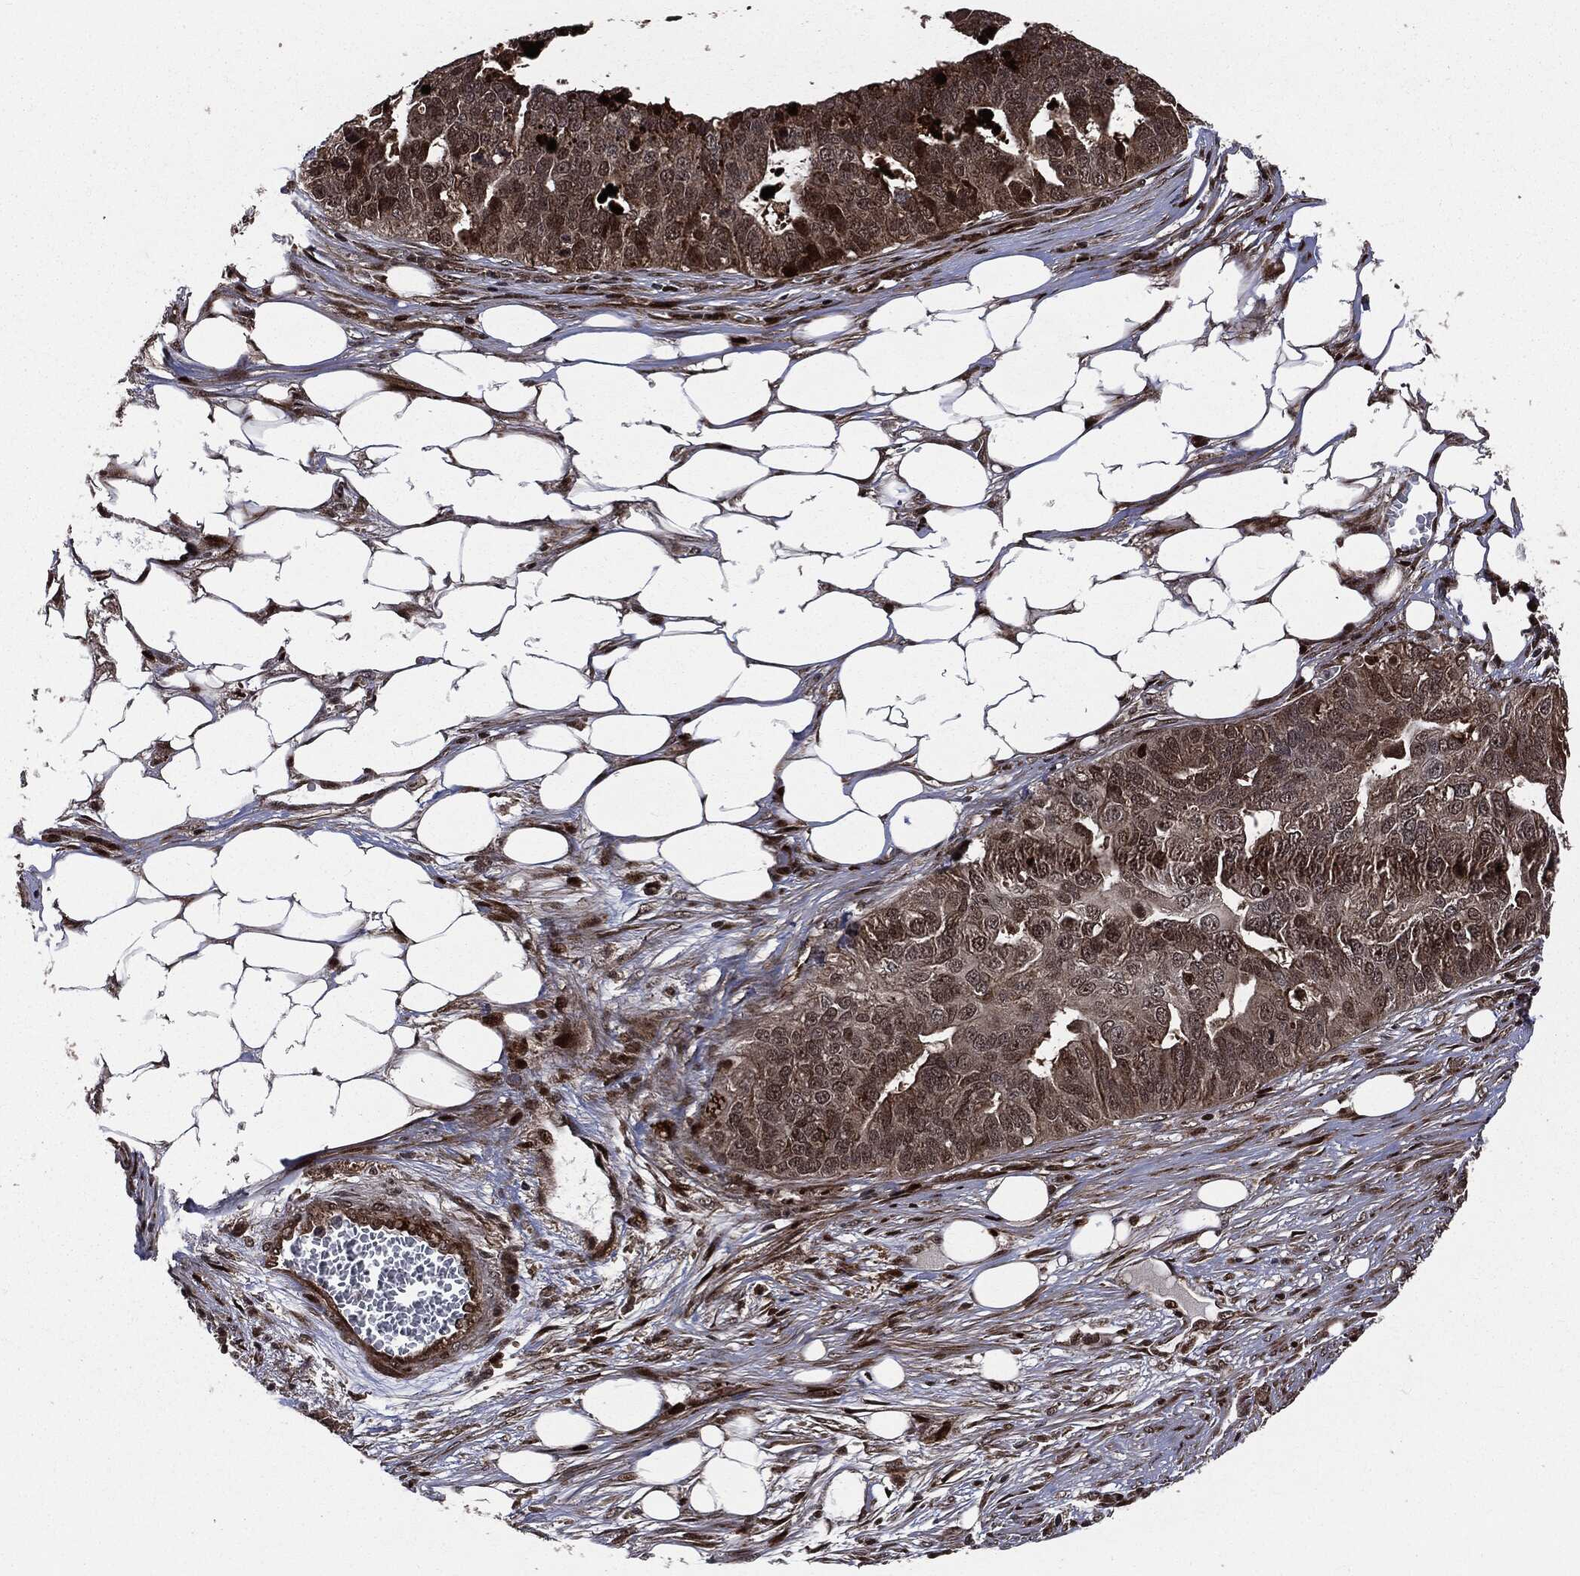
{"staining": {"intensity": "moderate", "quantity": "<25%", "location": "cytoplasmic/membranous,nuclear"}, "tissue": "ovarian cancer", "cell_type": "Tumor cells", "image_type": "cancer", "snomed": [{"axis": "morphology", "description": "Carcinoma, endometroid"}, {"axis": "topography", "description": "Soft tissue"}, {"axis": "topography", "description": "Ovary"}], "caption": "Approximately <25% of tumor cells in human endometroid carcinoma (ovarian) show moderate cytoplasmic/membranous and nuclear protein expression as visualized by brown immunohistochemical staining.", "gene": "SMAD4", "patient": {"sex": "female", "age": 52}}